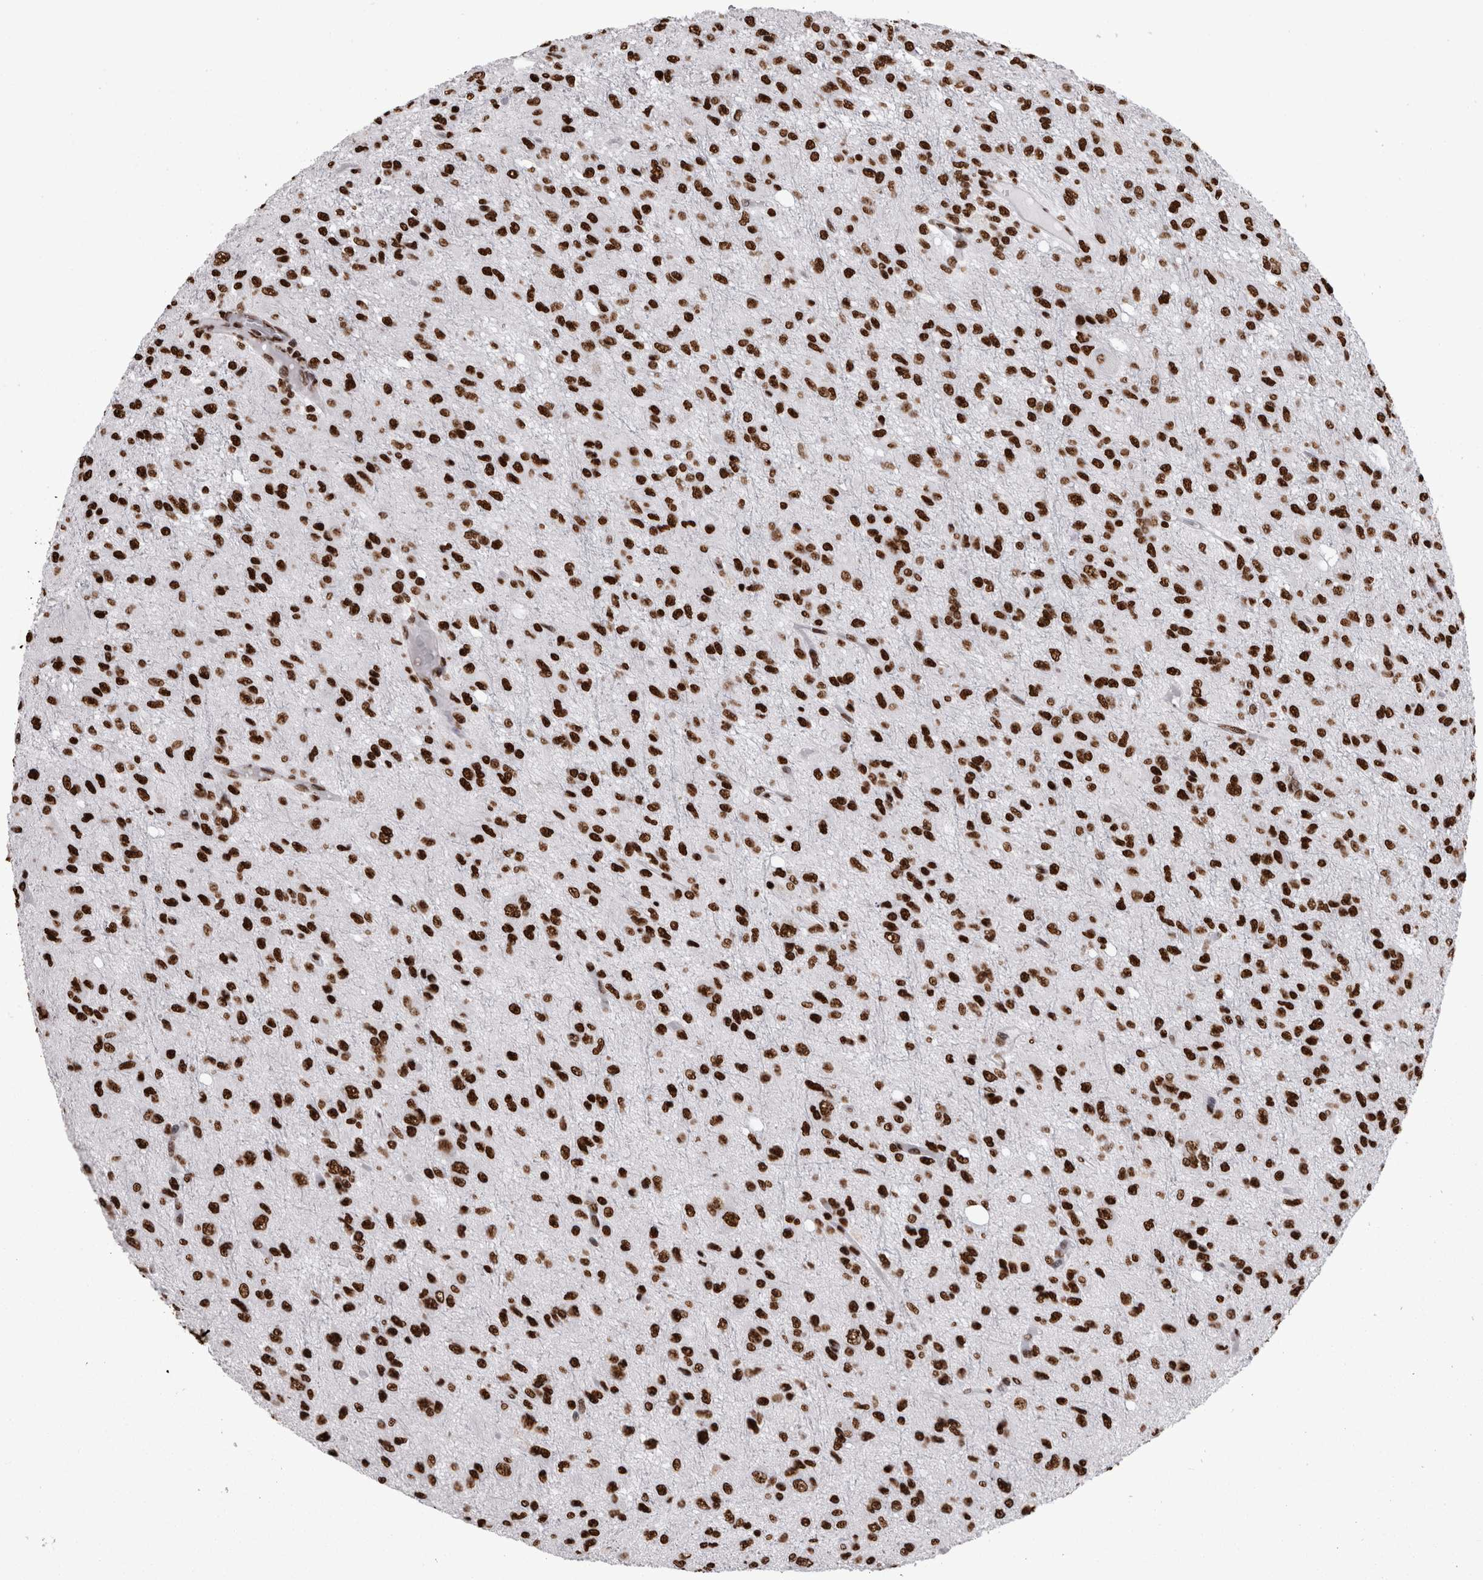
{"staining": {"intensity": "strong", "quantity": ">75%", "location": "nuclear"}, "tissue": "glioma", "cell_type": "Tumor cells", "image_type": "cancer", "snomed": [{"axis": "morphology", "description": "Glioma, malignant, High grade"}, {"axis": "topography", "description": "Brain"}], "caption": "DAB (3,3'-diaminobenzidine) immunohistochemical staining of human malignant glioma (high-grade) shows strong nuclear protein positivity in about >75% of tumor cells. (IHC, brightfield microscopy, high magnification).", "gene": "HNRNPM", "patient": {"sex": "female", "age": 59}}